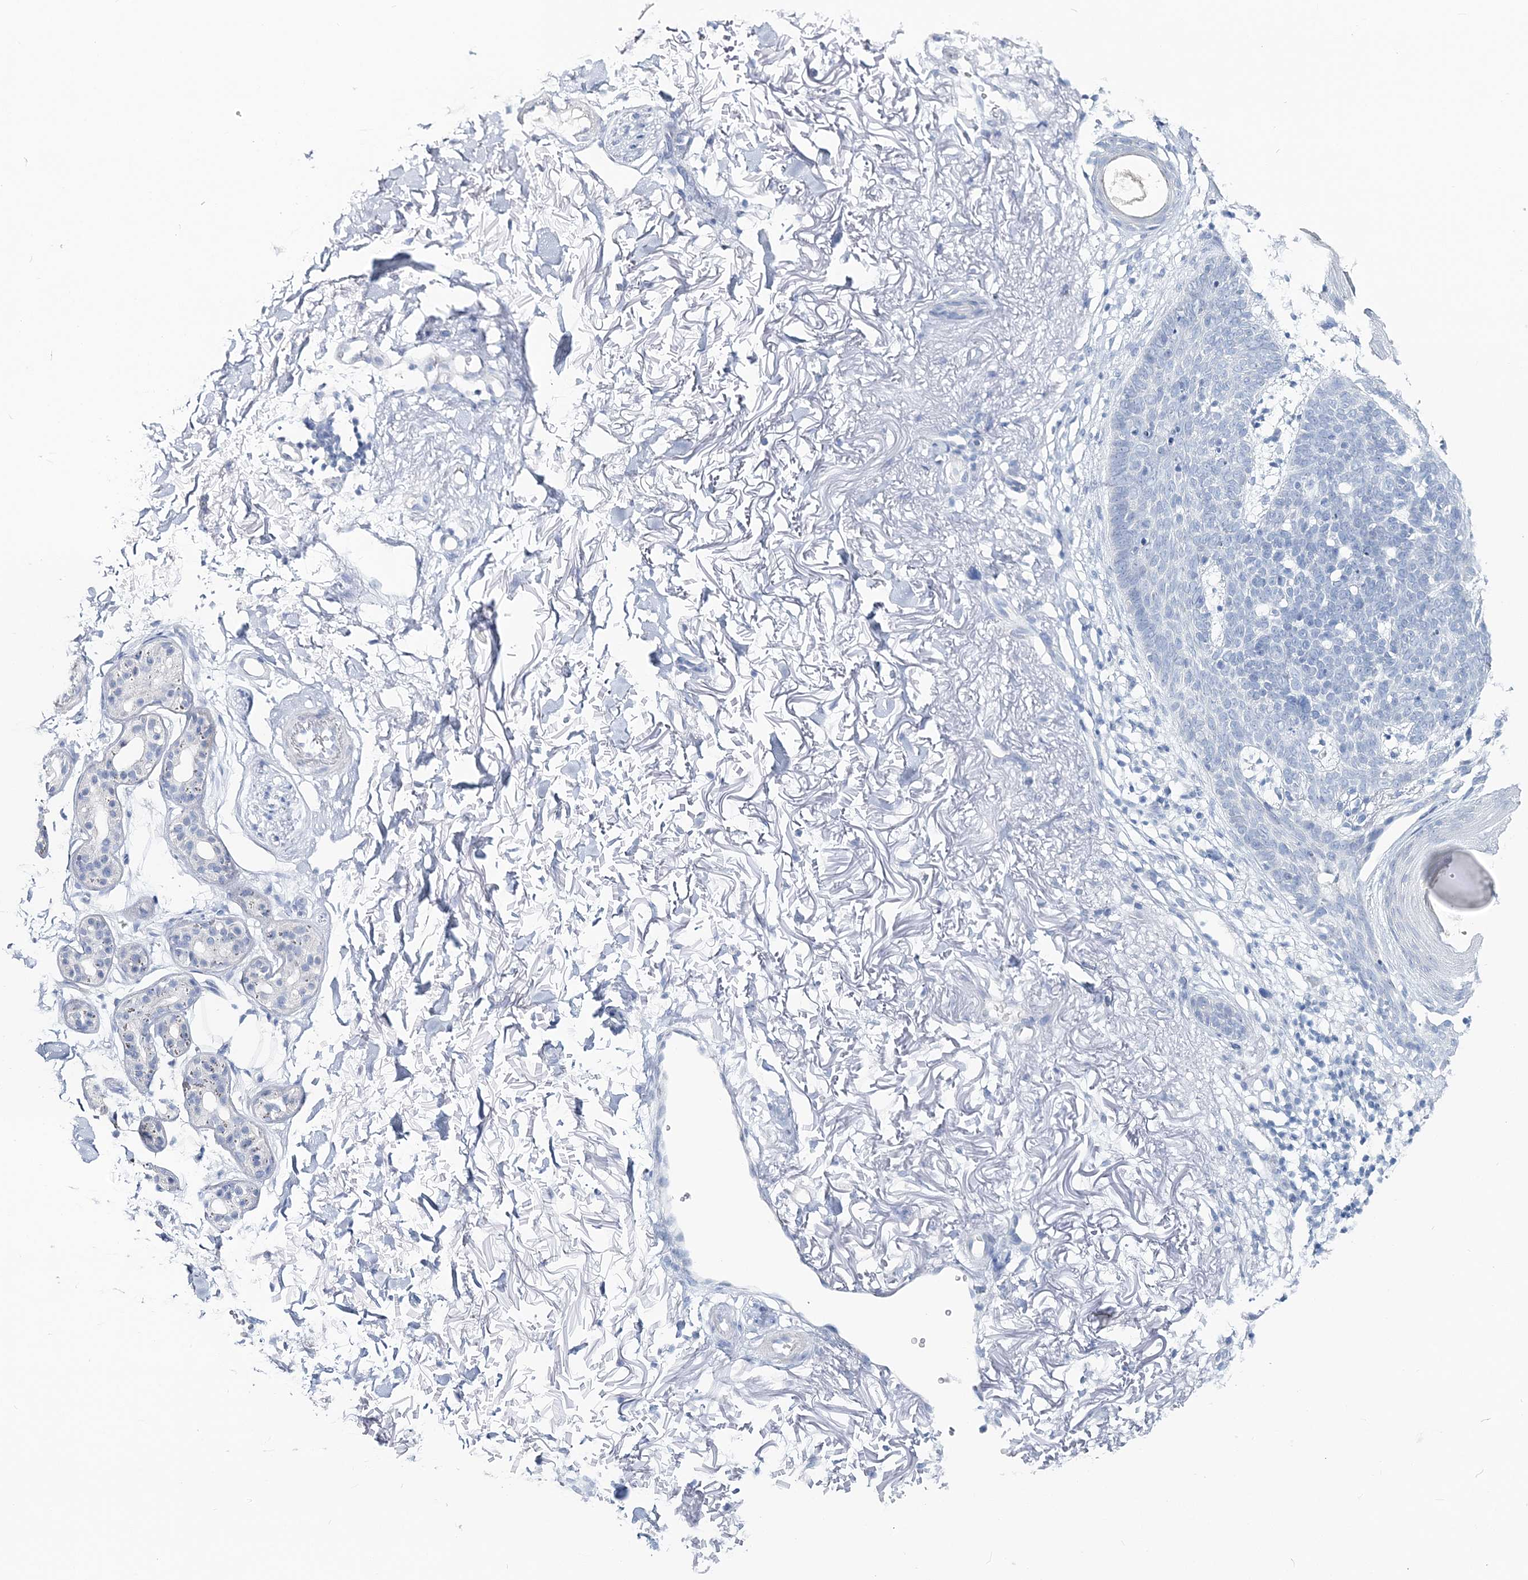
{"staining": {"intensity": "negative", "quantity": "none", "location": "none"}, "tissue": "skin cancer", "cell_type": "Tumor cells", "image_type": "cancer", "snomed": [{"axis": "morphology", "description": "Normal tissue, NOS"}, {"axis": "morphology", "description": "Basal cell carcinoma"}, {"axis": "topography", "description": "Skin"}], "caption": "High magnification brightfield microscopy of skin cancer (basal cell carcinoma) stained with DAB (brown) and counterstained with hematoxylin (blue): tumor cells show no significant positivity.", "gene": "CYP3A4", "patient": {"sex": "female", "age": 70}}